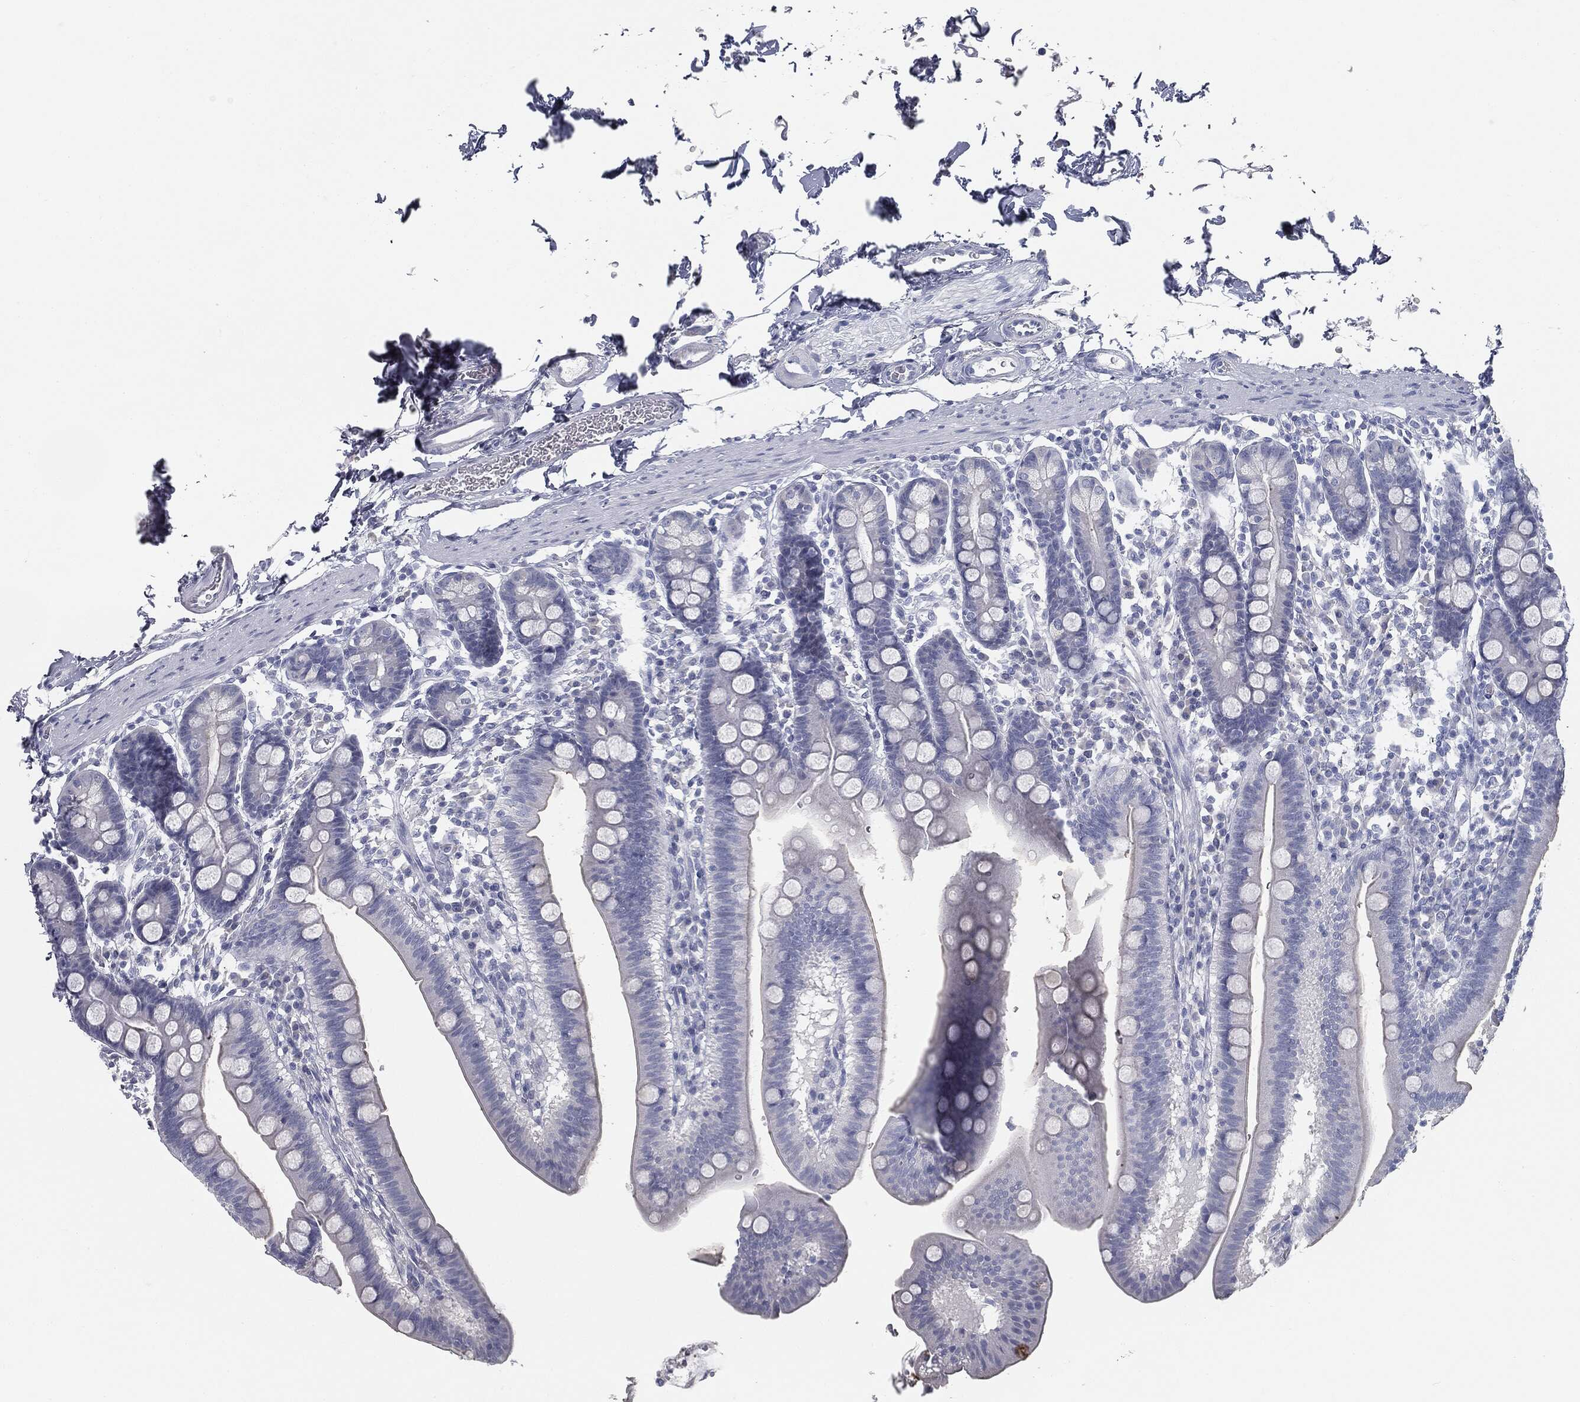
{"staining": {"intensity": "negative", "quantity": "none", "location": "none"}, "tissue": "duodenum", "cell_type": "Glandular cells", "image_type": "normal", "snomed": [{"axis": "morphology", "description": "Normal tissue, NOS"}, {"axis": "topography", "description": "Duodenum"}], "caption": "Duodenum stained for a protein using IHC shows no staining glandular cells.", "gene": "MUC5AC", "patient": {"sex": "male", "age": 59}}